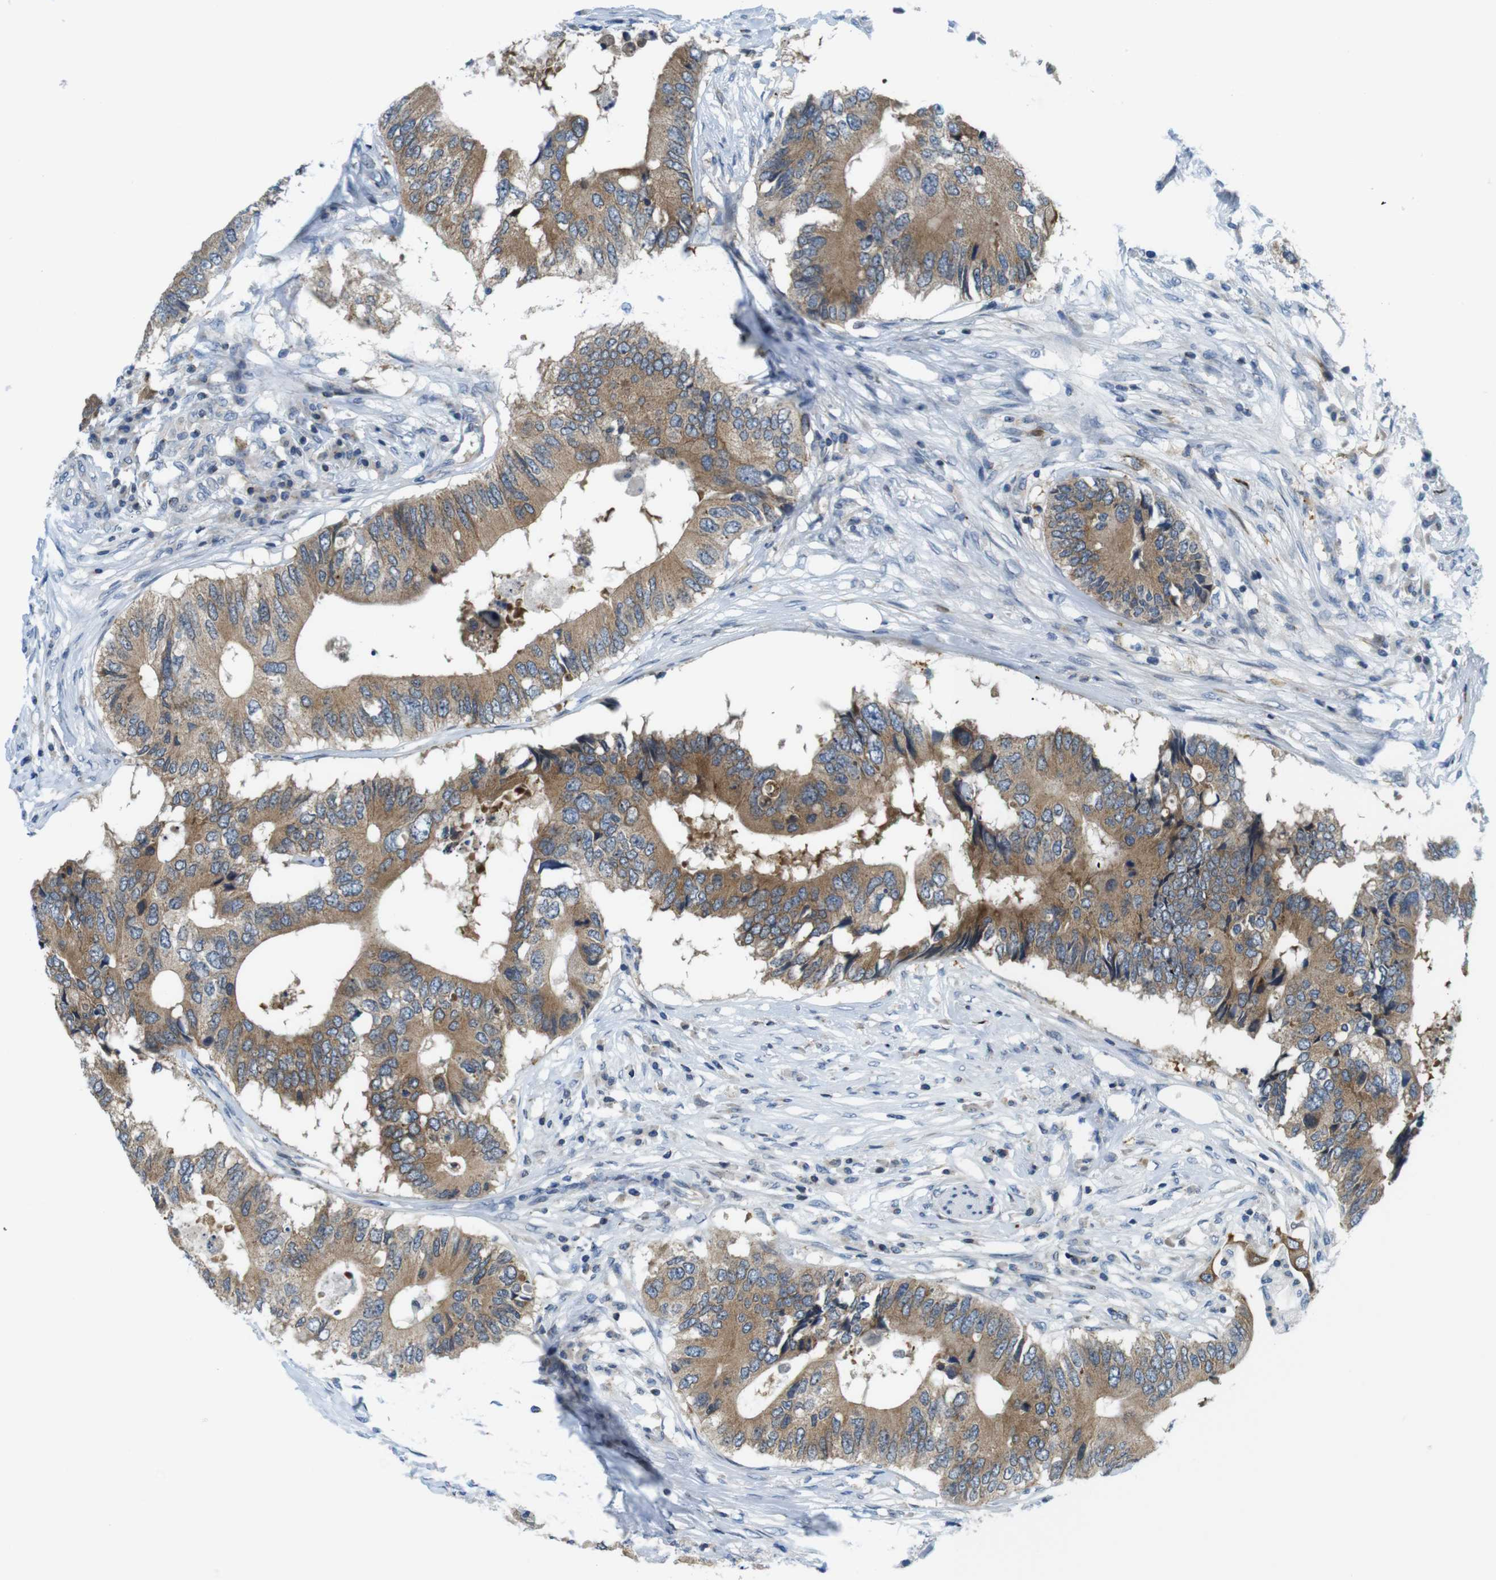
{"staining": {"intensity": "moderate", "quantity": ">75%", "location": "cytoplasmic/membranous"}, "tissue": "colorectal cancer", "cell_type": "Tumor cells", "image_type": "cancer", "snomed": [{"axis": "morphology", "description": "Adenocarcinoma, NOS"}, {"axis": "topography", "description": "Colon"}], "caption": "This histopathology image demonstrates colorectal adenocarcinoma stained with IHC to label a protein in brown. The cytoplasmic/membranous of tumor cells show moderate positivity for the protein. Nuclei are counter-stained blue.", "gene": "ZDHHC3", "patient": {"sex": "male", "age": 71}}